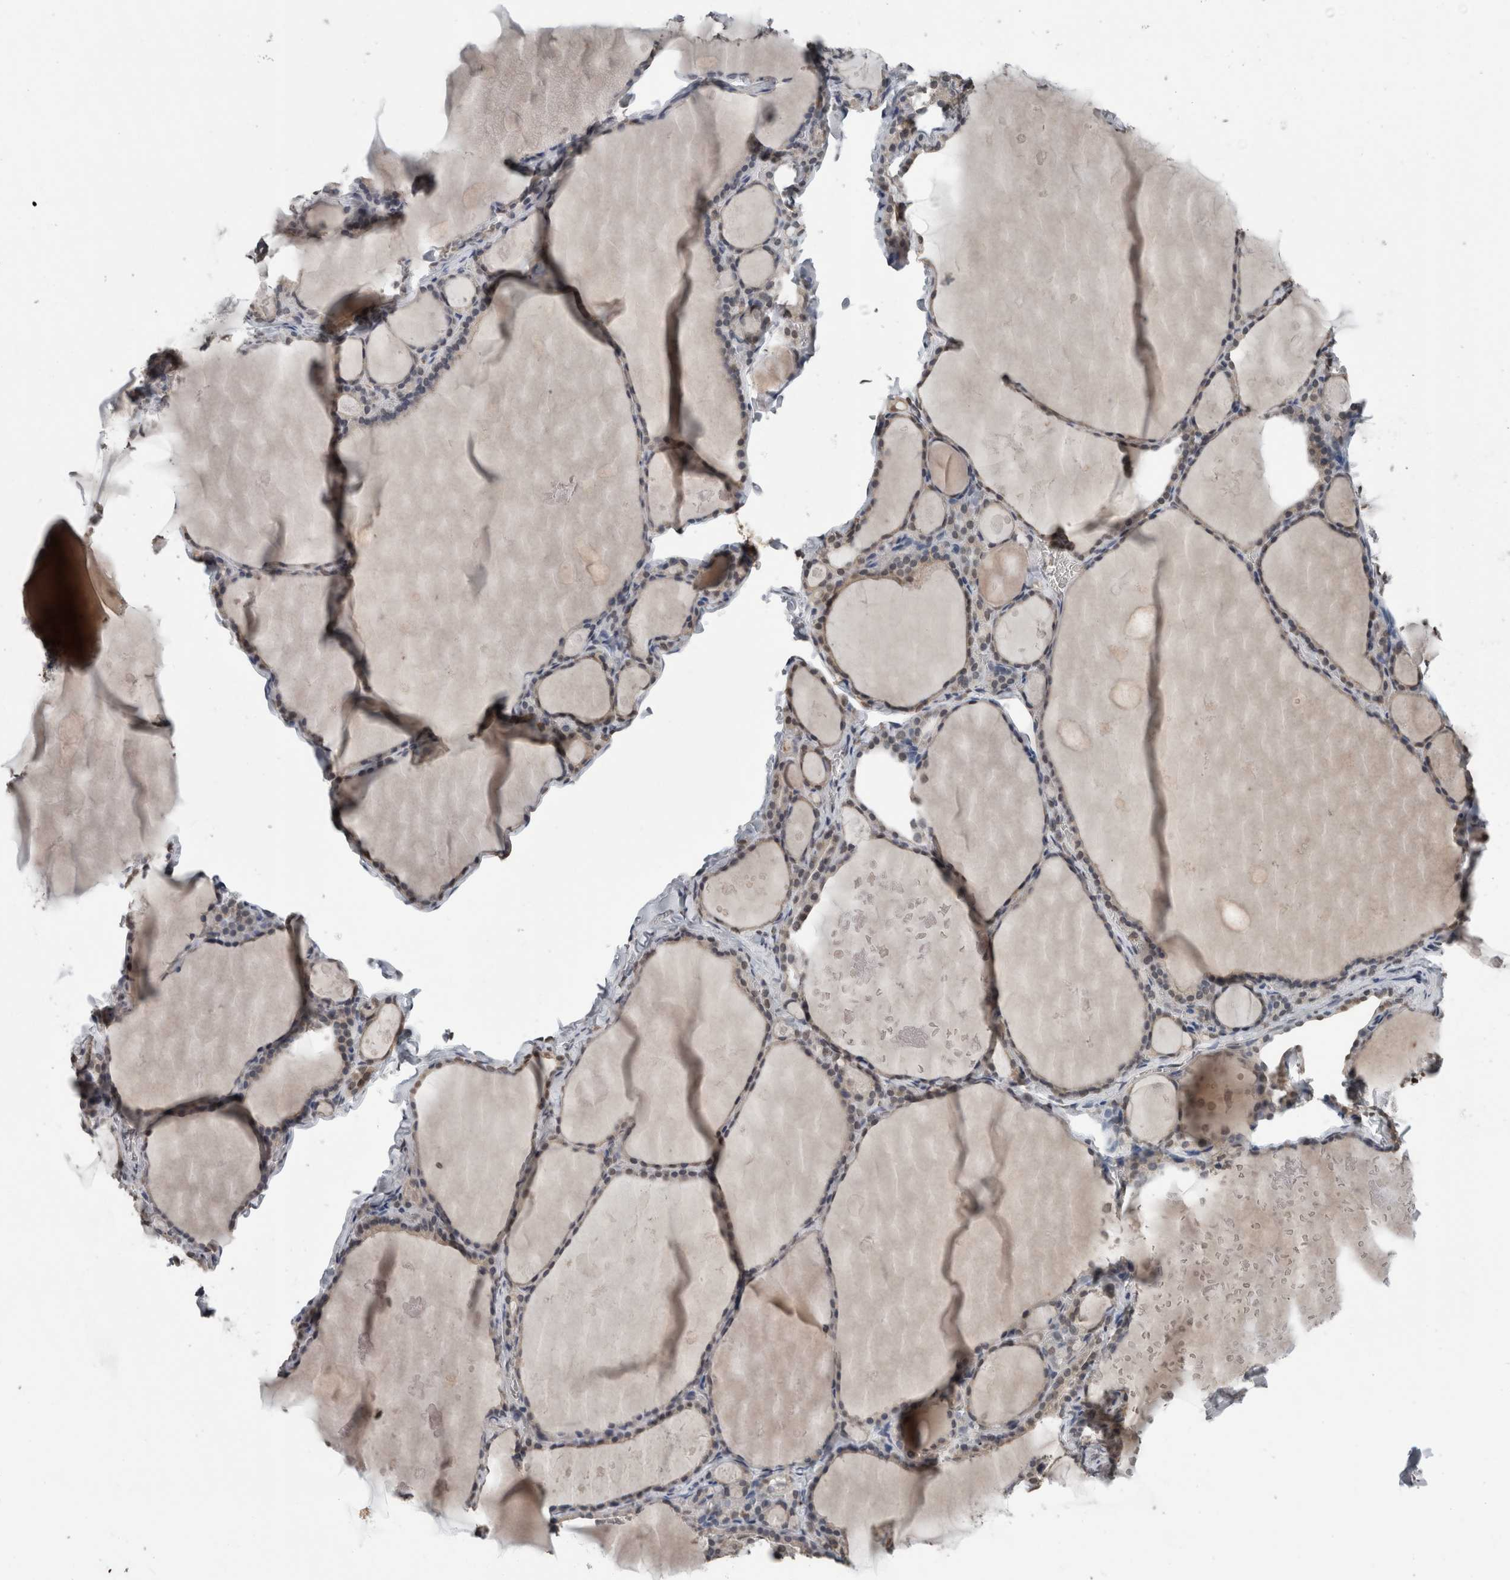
{"staining": {"intensity": "weak", "quantity": "25%-75%", "location": "nuclear"}, "tissue": "thyroid gland", "cell_type": "Glandular cells", "image_type": "normal", "snomed": [{"axis": "morphology", "description": "Normal tissue, NOS"}, {"axis": "topography", "description": "Thyroid gland"}], "caption": "Immunohistochemical staining of benign thyroid gland exhibits 25%-75% levels of weak nuclear protein expression in about 25%-75% of glandular cells. (DAB (3,3'-diaminobenzidine) IHC, brown staining for protein, blue staining for nuclei).", "gene": "MAFF", "patient": {"sex": "male", "age": 56}}